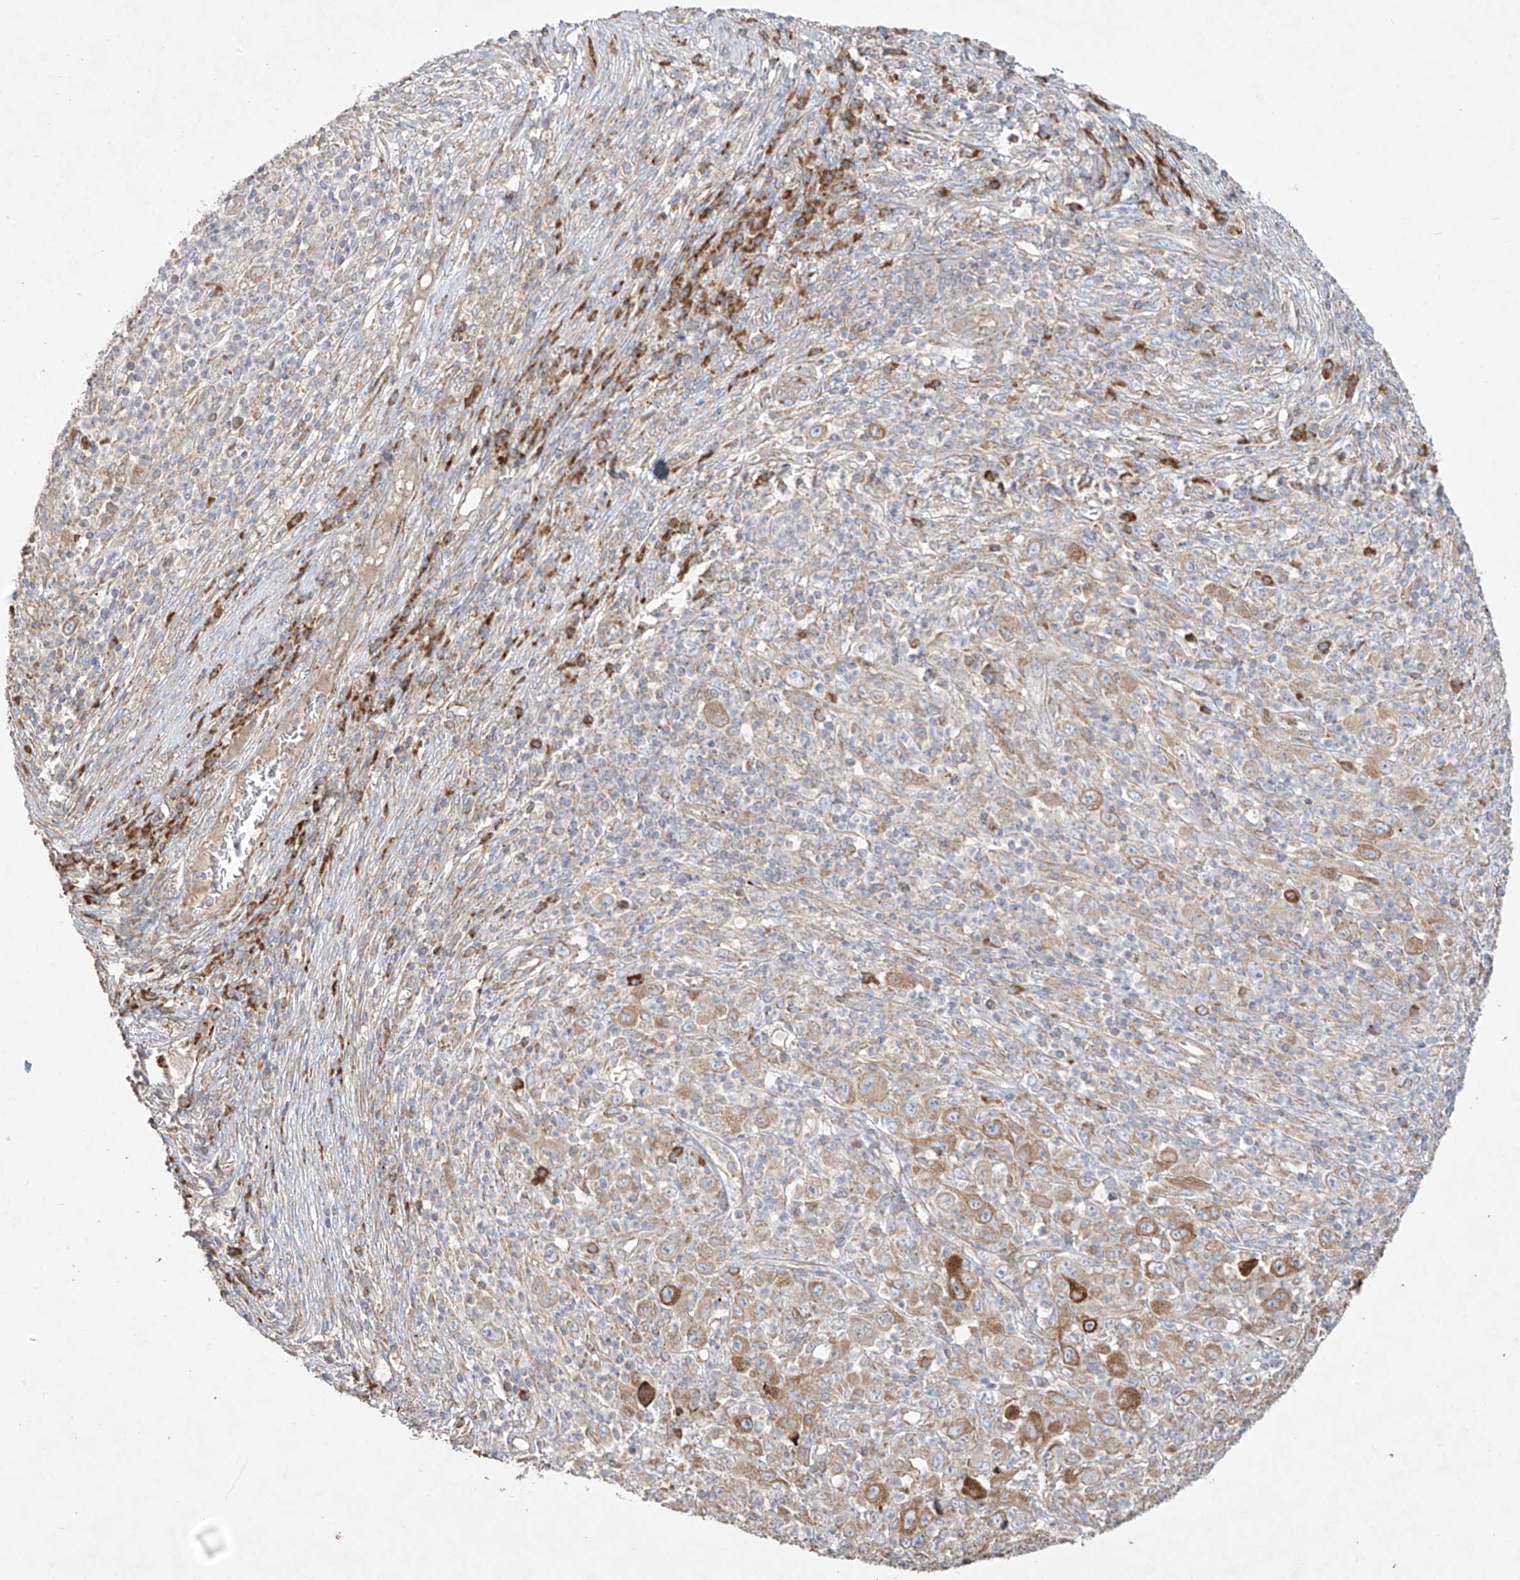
{"staining": {"intensity": "moderate", "quantity": "<25%", "location": "cytoplasmic/membranous"}, "tissue": "melanoma", "cell_type": "Tumor cells", "image_type": "cancer", "snomed": [{"axis": "morphology", "description": "Malignant melanoma, Metastatic site"}, {"axis": "topography", "description": "Skin"}], "caption": "Malignant melanoma (metastatic site) tissue shows moderate cytoplasmic/membranous positivity in about <25% of tumor cells", "gene": "COLGALT2", "patient": {"sex": "female", "age": 56}}